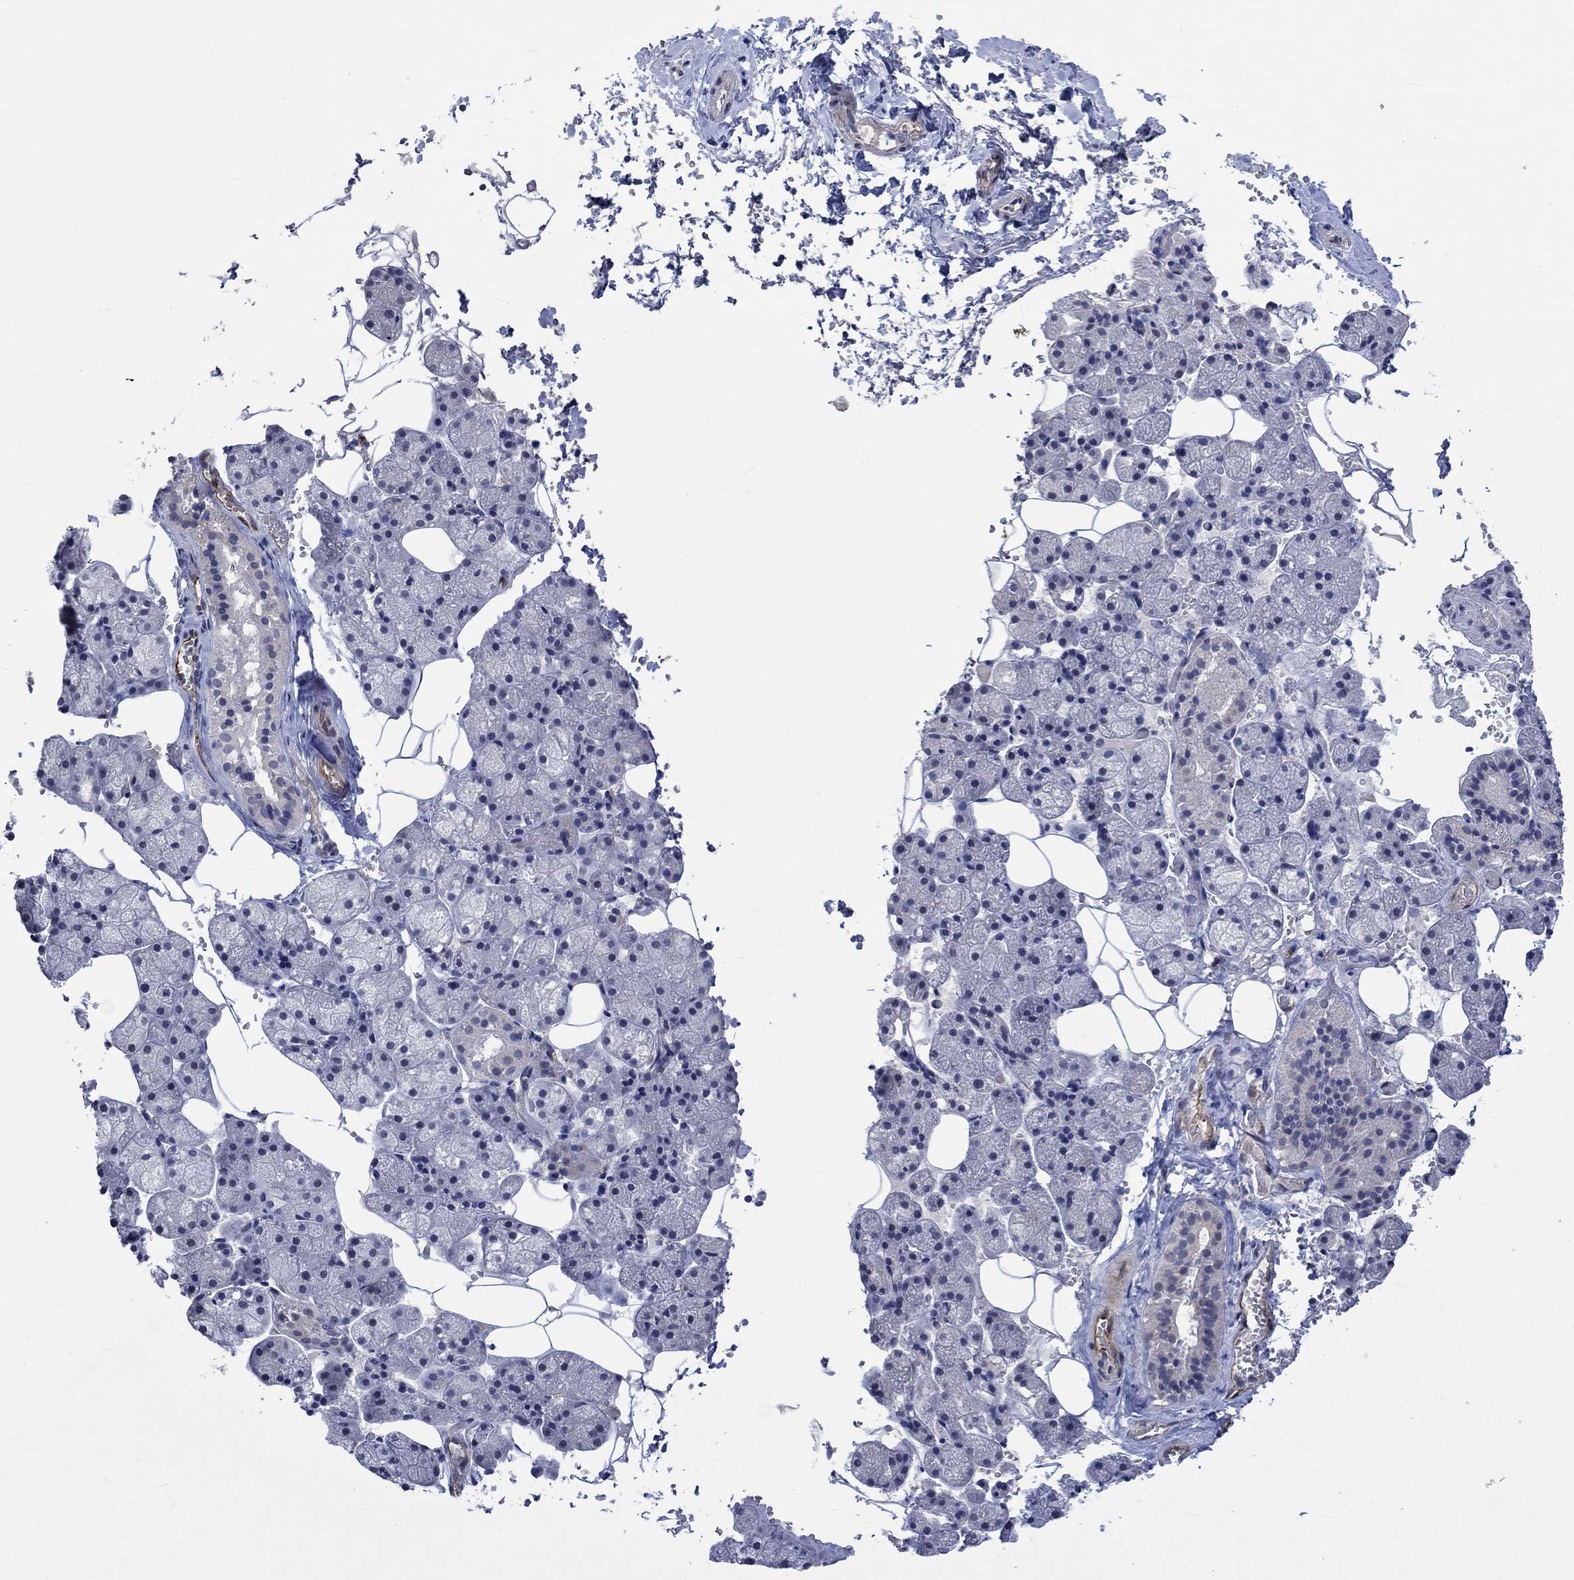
{"staining": {"intensity": "negative", "quantity": "none", "location": "none"}, "tissue": "salivary gland", "cell_type": "Glandular cells", "image_type": "normal", "snomed": [{"axis": "morphology", "description": "Normal tissue, NOS"}, {"axis": "topography", "description": "Salivary gland"}], "caption": "Immunohistochemical staining of unremarkable salivary gland reveals no significant positivity in glandular cells.", "gene": "TGM2", "patient": {"sex": "male", "age": 38}}